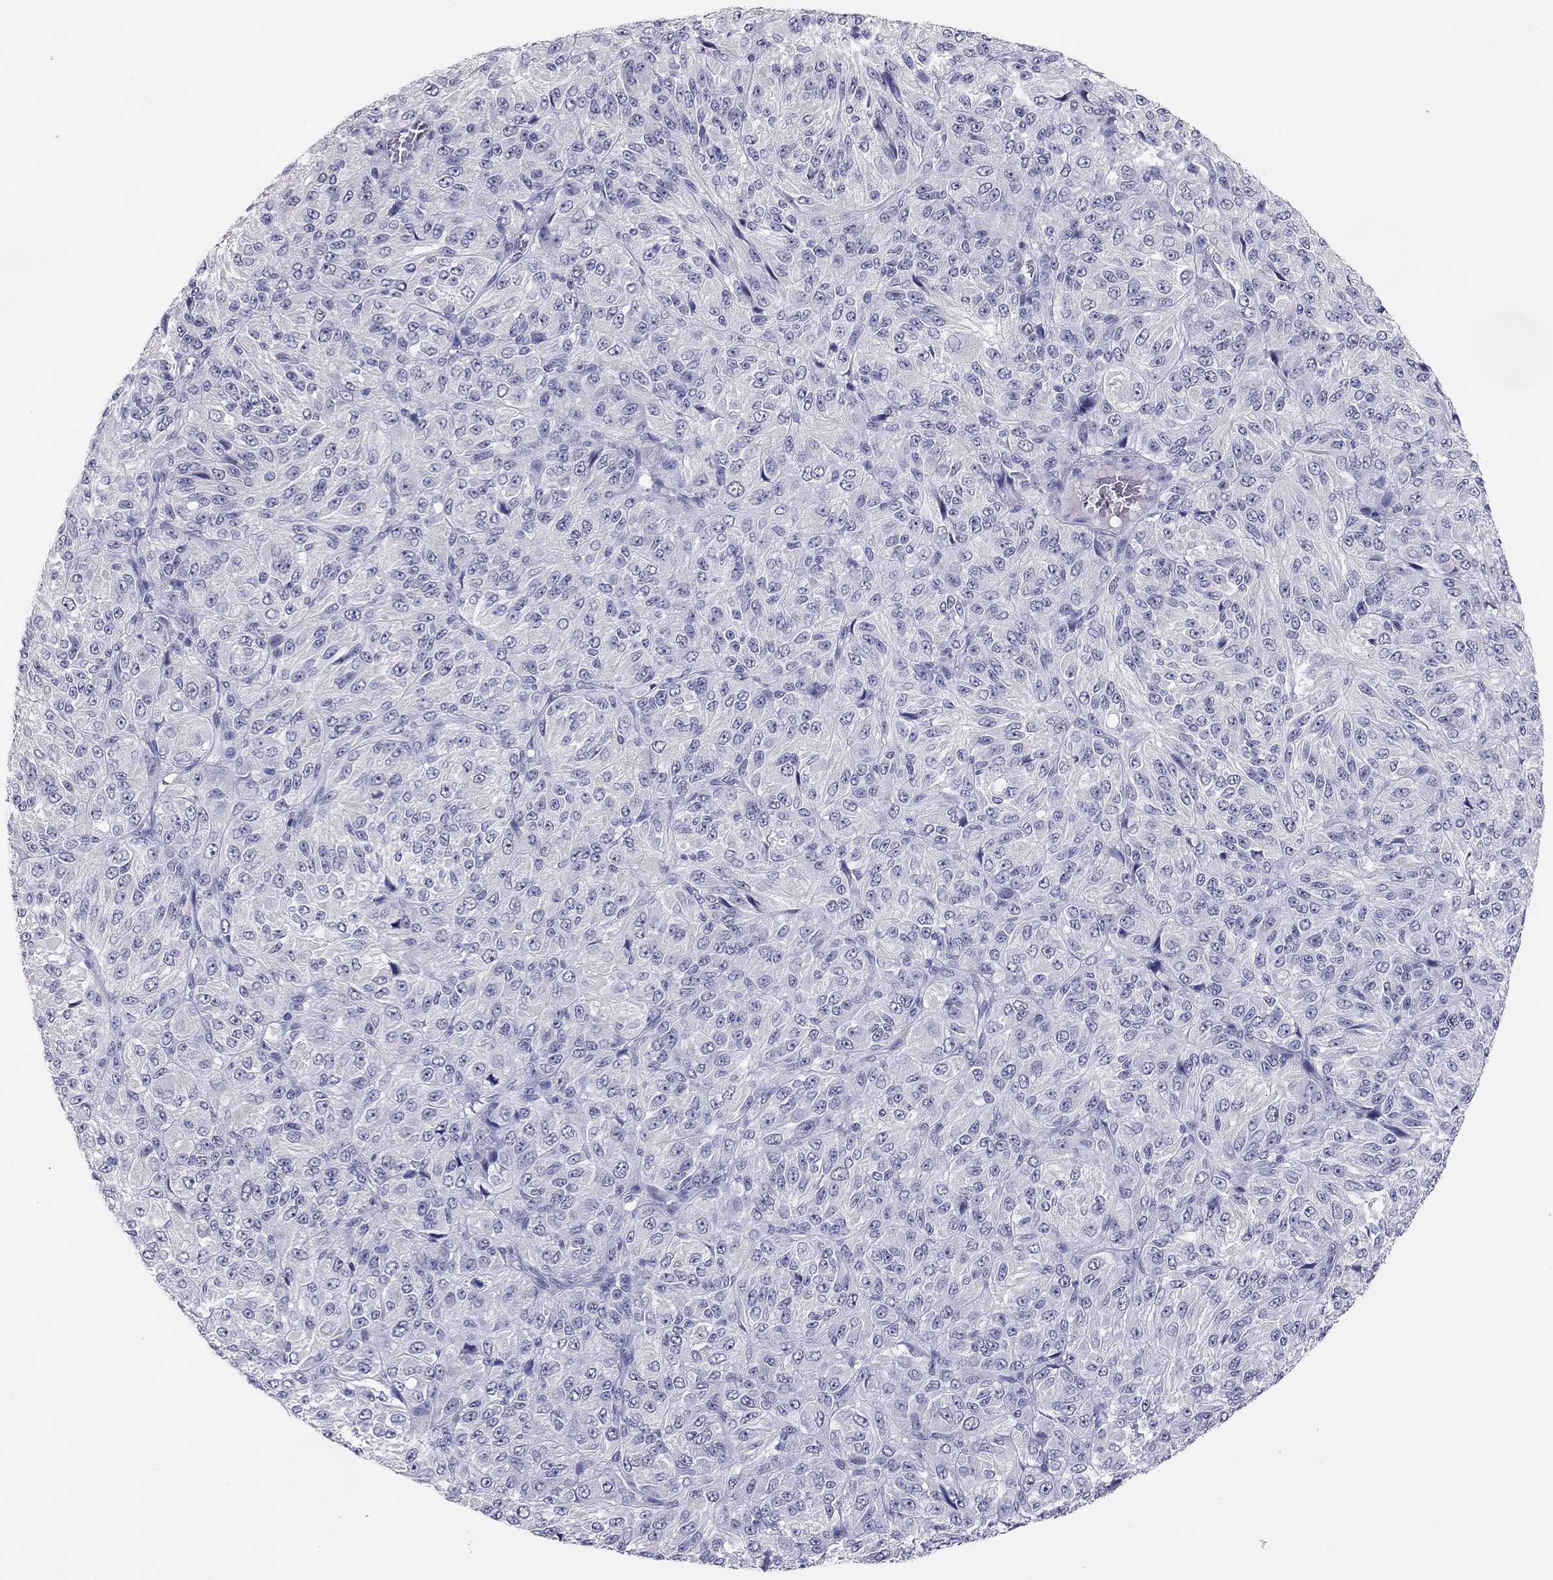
{"staining": {"intensity": "negative", "quantity": "none", "location": "none"}, "tissue": "melanoma", "cell_type": "Tumor cells", "image_type": "cancer", "snomed": [{"axis": "morphology", "description": "Malignant melanoma, Metastatic site"}, {"axis": "topography", "description": "Brain"}], "caption": "Immunohistochemistry (IHC) histopathology image of malignant melanoma (metastatic site) stained for a protein (brown), which exhibits no staining in tumor cells. The staining is performed using DAB (3,3'-diaminobenzidine) brown chromogen with nuclei counter-stained in using hematoxylin.", "gene": "PHOX2A", "patient": {"sex": "female", "age": 56}}